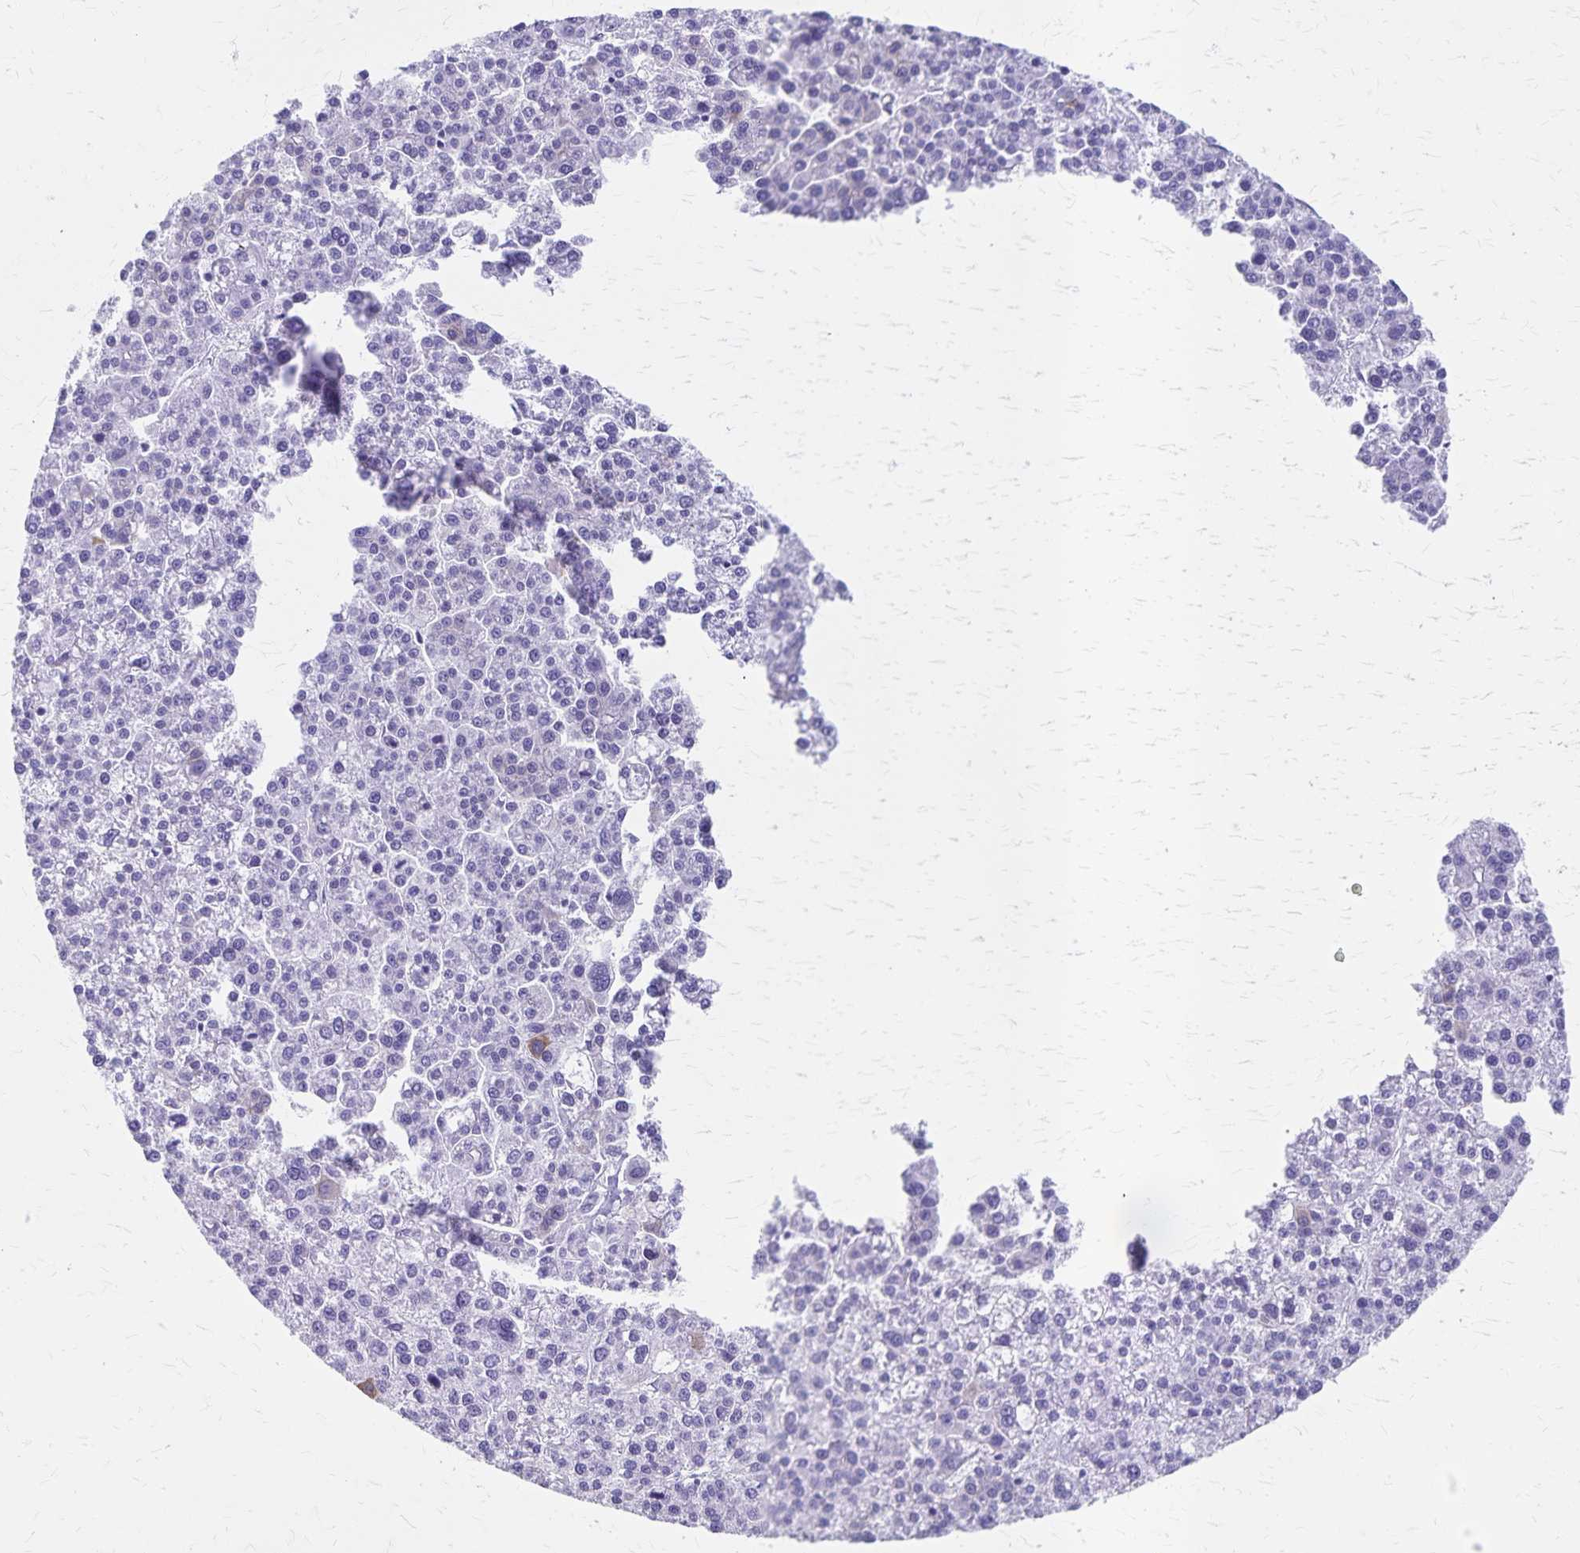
{"staining": {"intensity": "negative", "quantity": "none", "location": "none"}, "tissue": "liver cancer", "cell_type": "Tumor cells", "image_type": "cancer", "snomed": [{"axis": "morphology", "description": "Carcinoma, Hepatocellular, NOS"}, {"axis": "topography", "description": "Liver"}], "caption": "This is a histopathology image of immunohistochemistry staining of liver cancer, which shows no expression in tumor cells. (Stains: DAB IHC with hematoxylin counter stain, Microscopy: brightfield microscopy at high magnification).", "gene": "GPBAR1", "patient": {"sex": "female", "age": 58}}